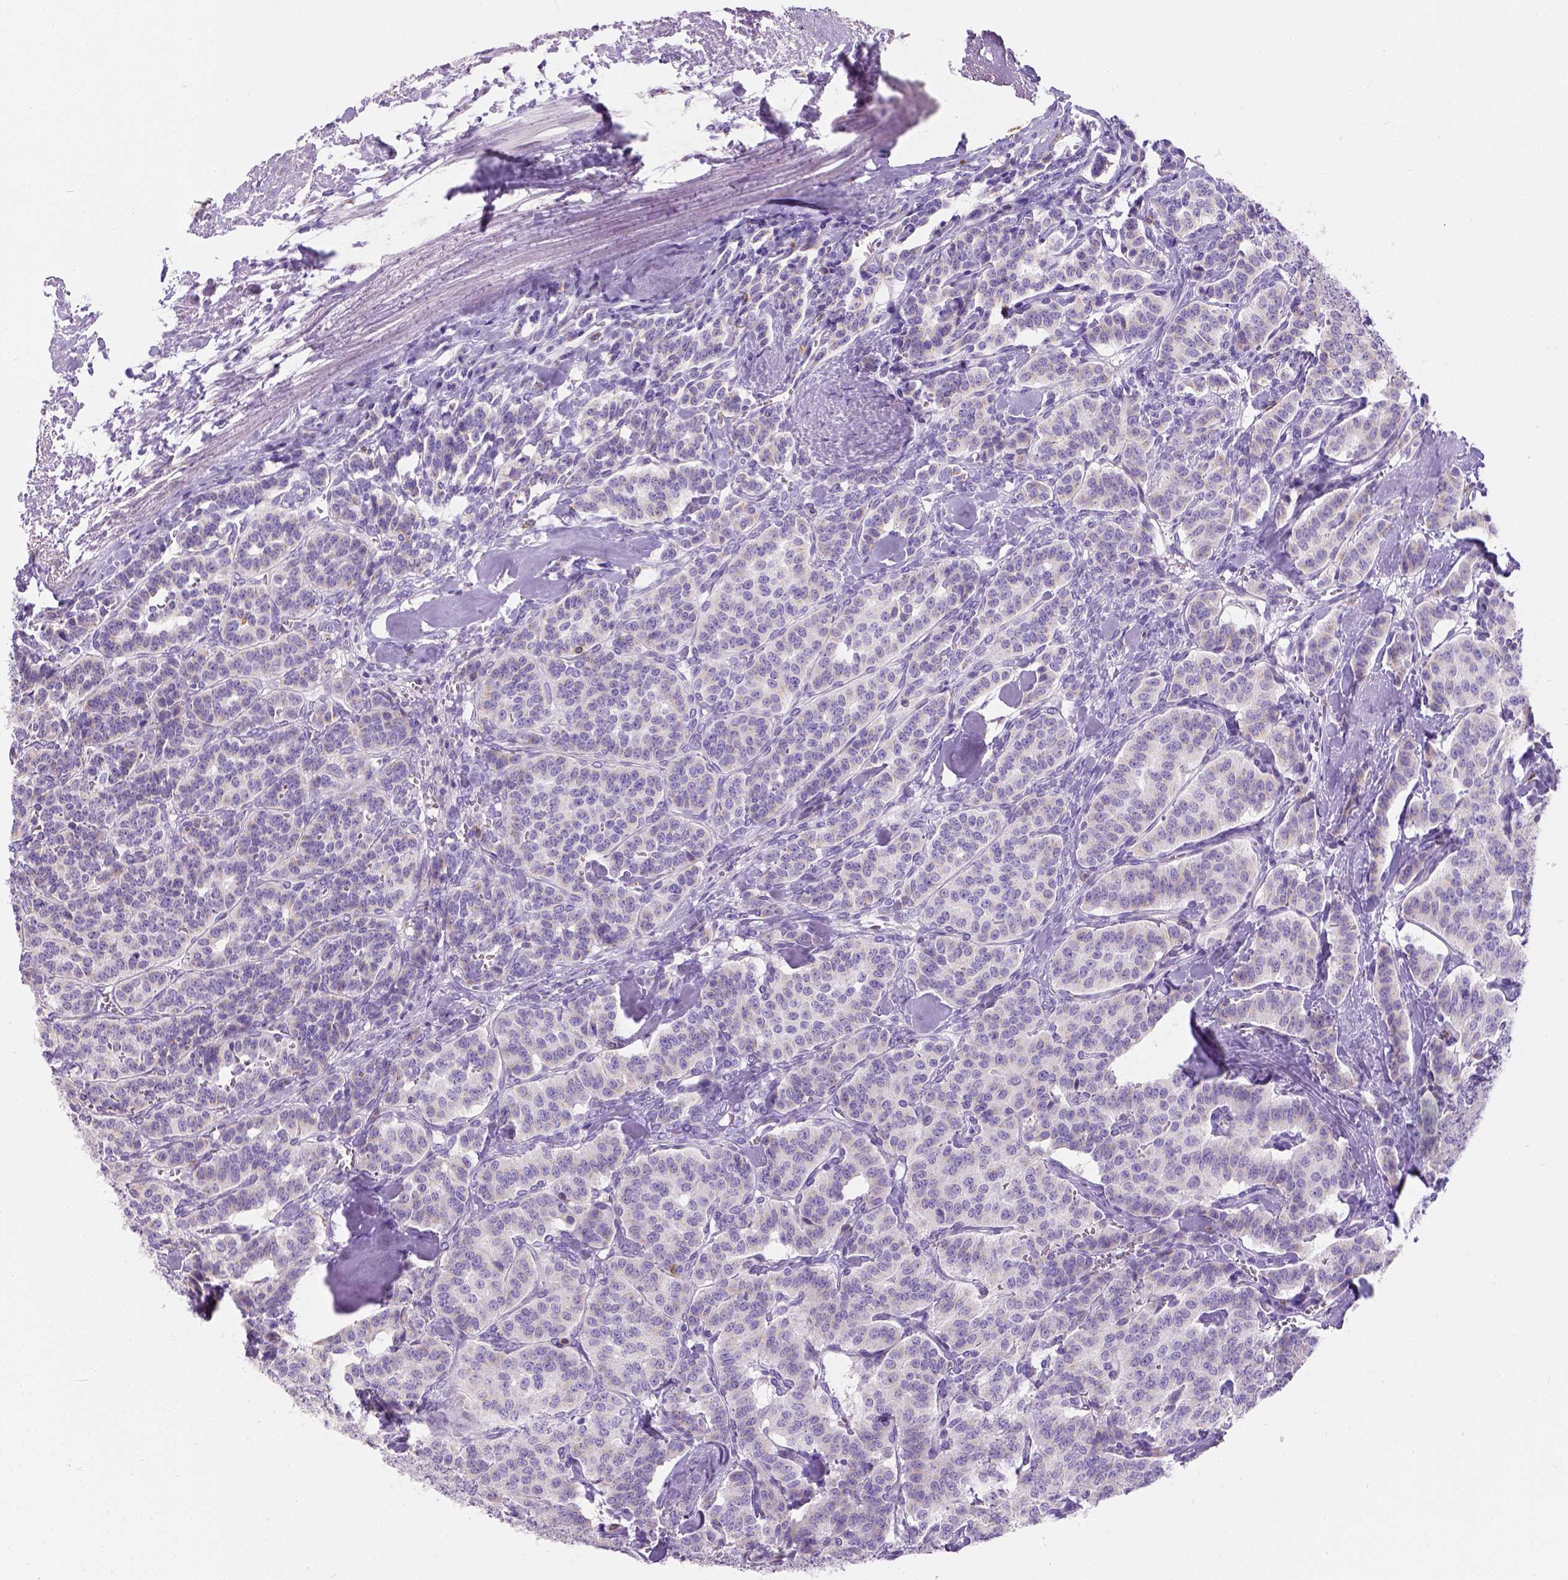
{"staining": {"intensity": "weak", "quantity": "<25%", "location": "cytoplasmic/membranous"}, "tissue": "carcinoid", "cell_type": "Tumor cells", "image_type": "cancer", "snomed": [{"axis": "morphology", "description": "Normal tissue, NOS"}, {"axis": "morphology", "description": "Carcinoid, malignant, NOS"}, {"axis": "topography", "description": "Lung"}], "caption": "Protein analysis of malignant carcinoid shows no significant staining in tumor cells. The staining is performed using DAB brown chromogen with nuclei counter-stained in using hematoxylin.", "gene": "PHF7", "patient": {"sex": "female", "age": 46}}